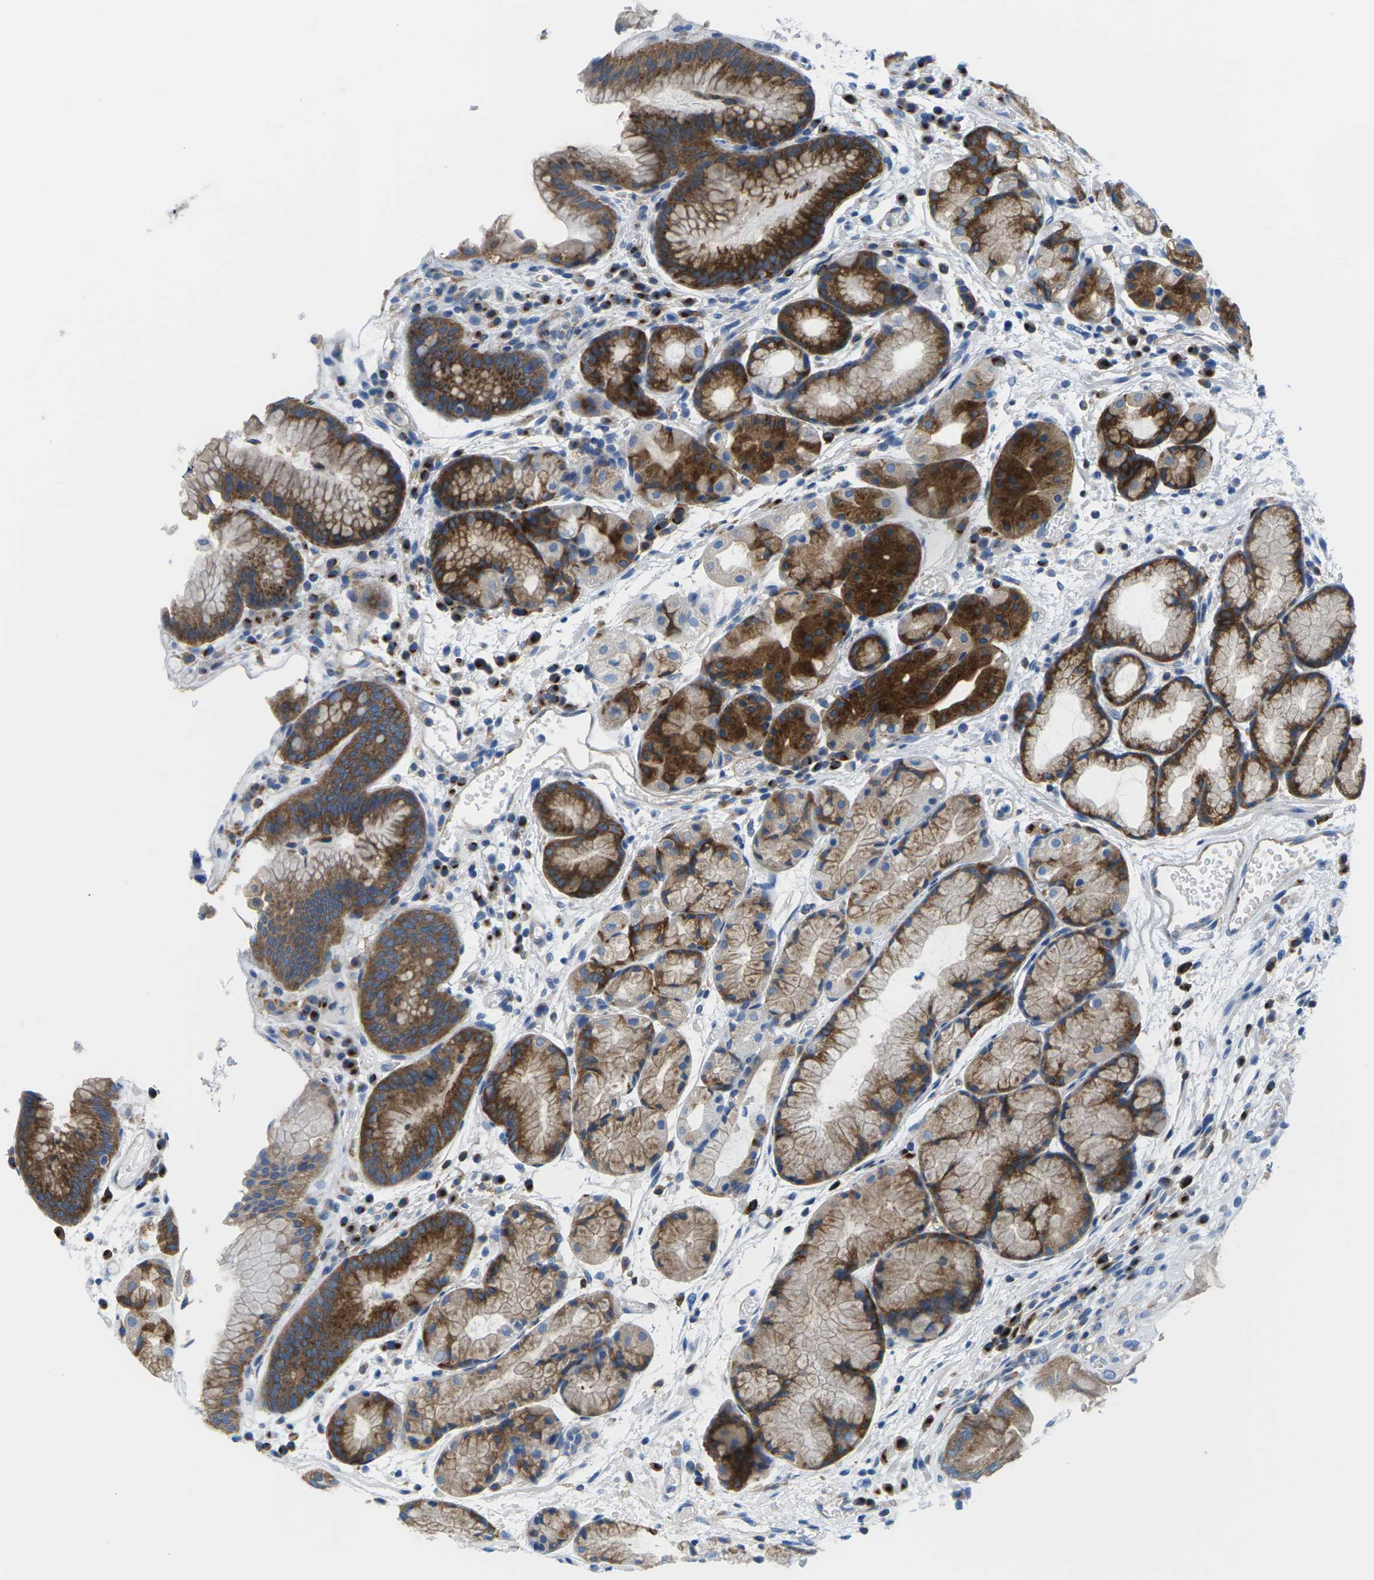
{"staining": {"intensity": "strong", "quantity": "25%-75%", "location": "cytoplasmic/membranous"}, "tissue": "stomach", "cell_type": "Glandular cells", "image_type": "normal", "snomed": [{"axis": "morphology", "description": "Normal tissue, NOS"}, {"axis": "topography", "description": "Stomach, upper"}], "caption": "Brown immunohistochemical staining in benign stomach displays strong cytoplasmic/membranous staining in about 25%-75% of glandular cells. (Brightfield microscopy of DAB IHC at high magnification).", "gene": "SYNGR2", "patient": {"sex": "male", "age": 72}}